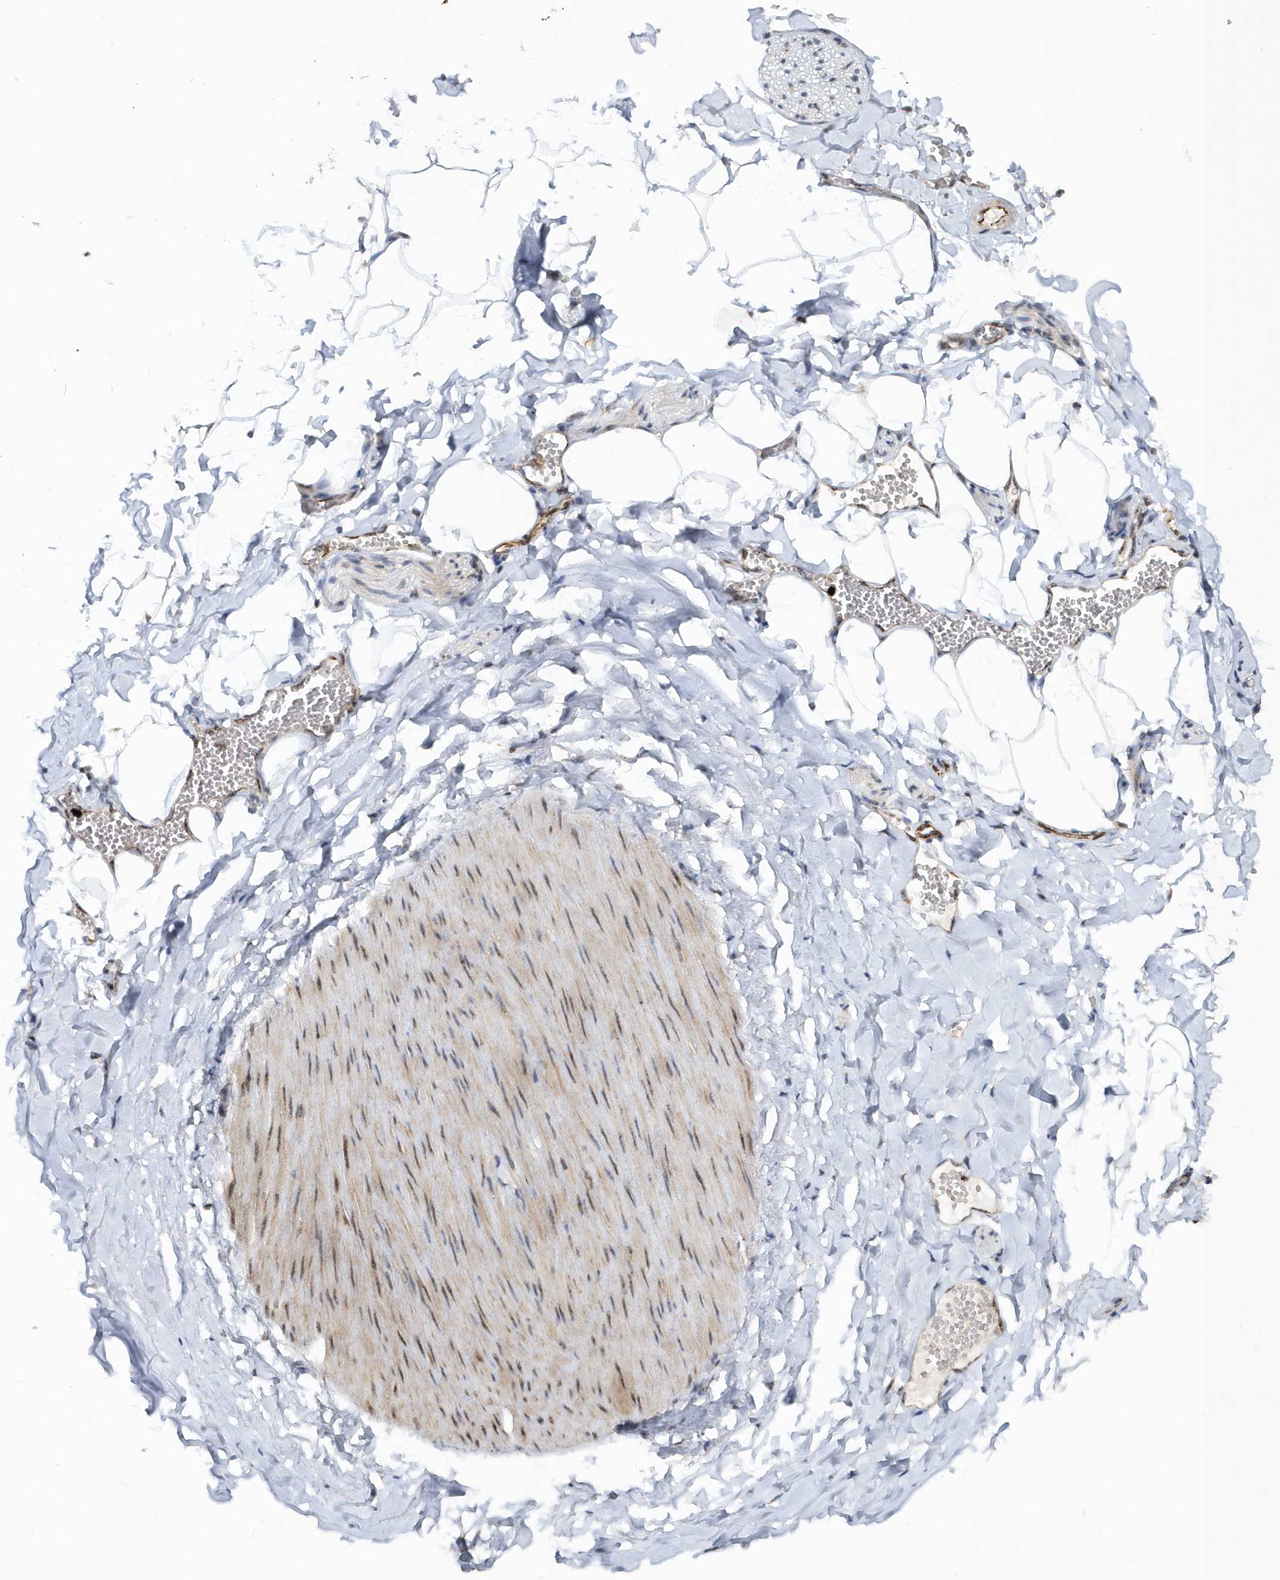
{"staining": {"intensity": "negative", "quantity": "none", "location": "none"}, "tissue": "adipose tissue", "cell_type": "Adipocytes", "image_type": "normal", "snomed": [{"axis": "morphology", "description": "Normal tissue, NOS"}, {"axis": "topography", "description": "Gallbladder"}, {"axis": "topography", "description": "Peripheral nerve tissue"}], "caption": "Adipocytes show no significant staining in benign adipose tissue. (Brightfield microscopy of DAB immunohistochemistry (IHC) at high magnification).", "gene": "SOWAHB", "patient": {"sex": "male", "age": 38}}